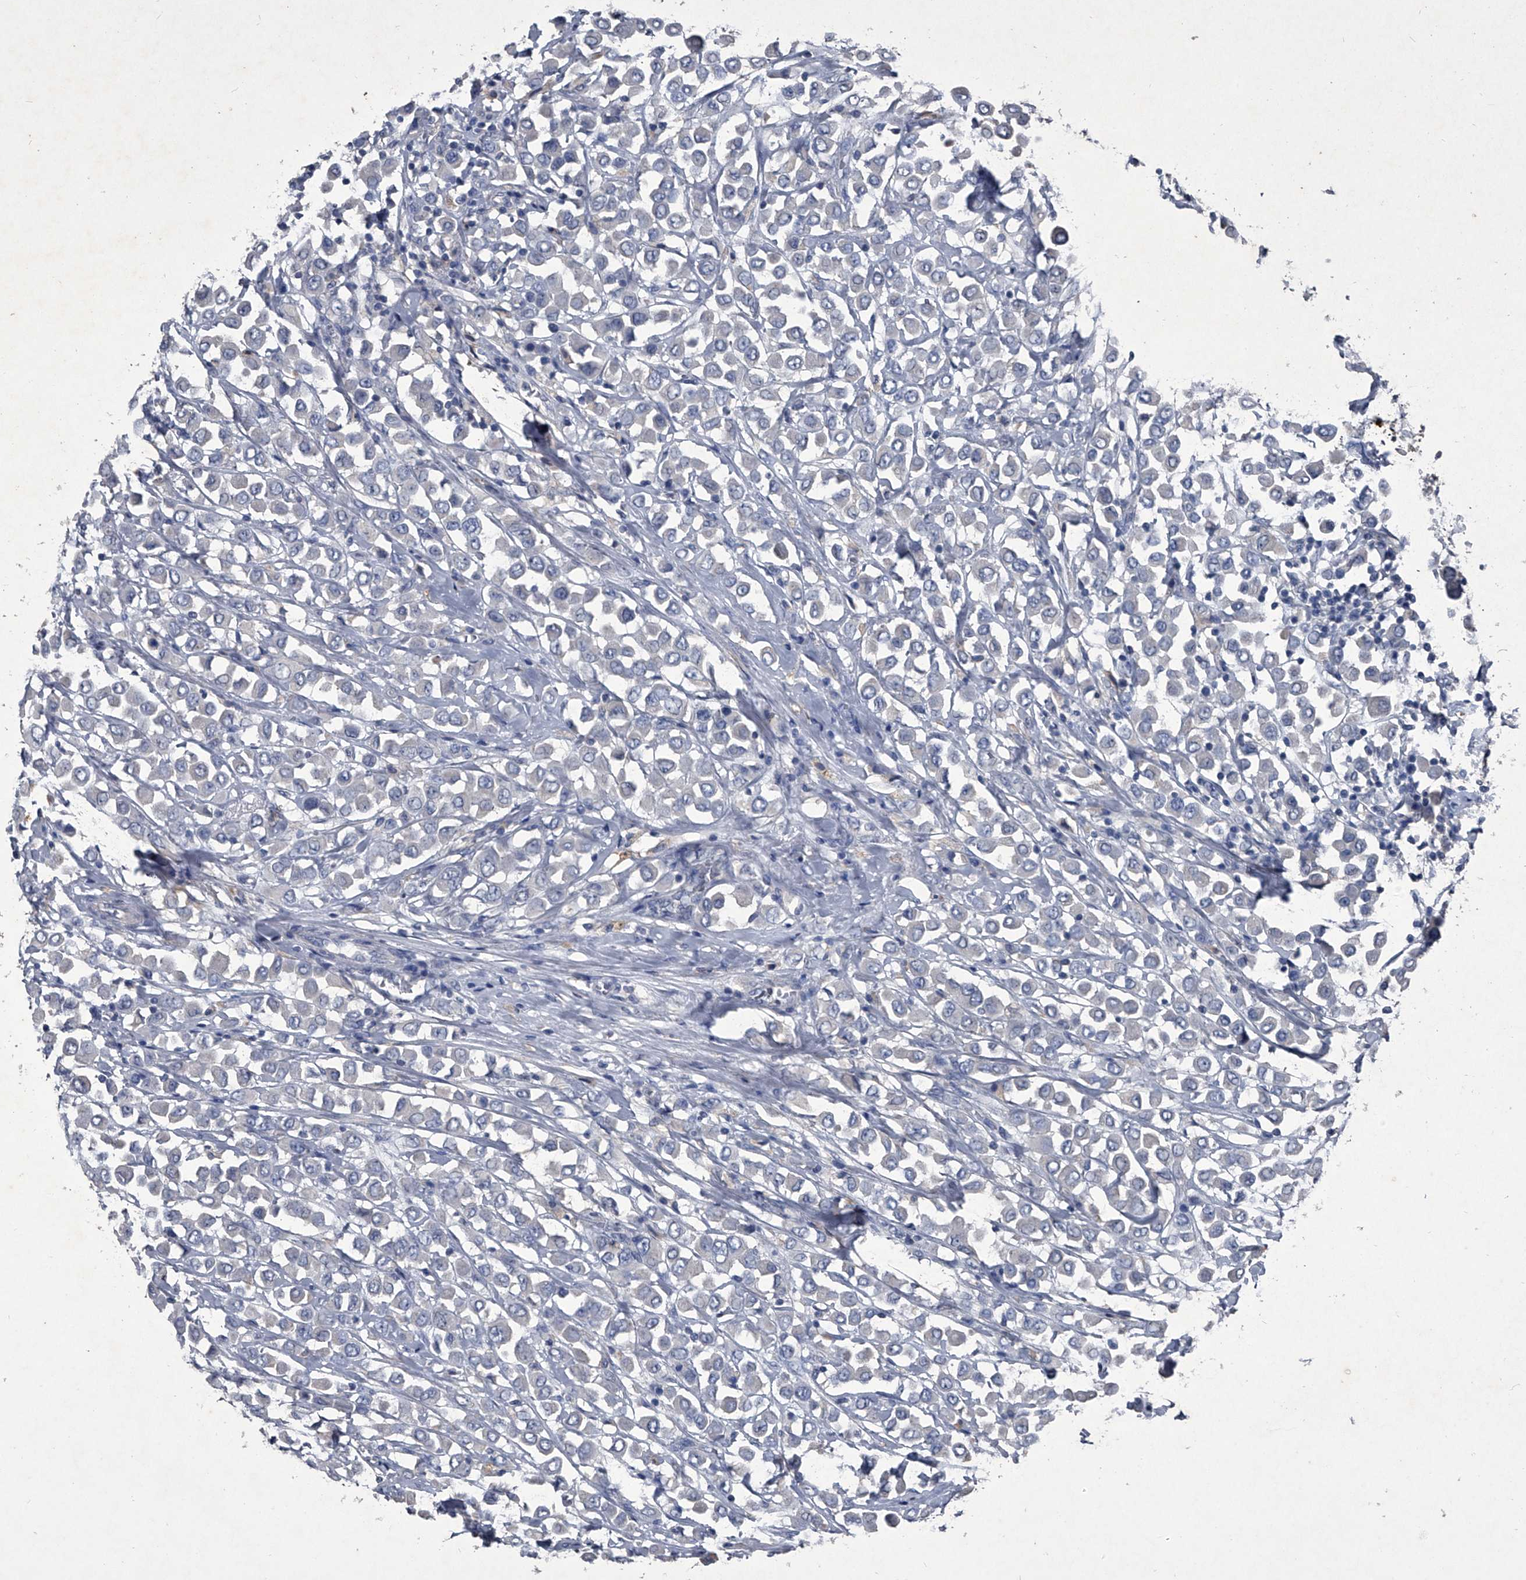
{"staining": {"intensity": "negative", "quantity": "none", "location": "none"}, "tissue": "breast cancer", "cell_type": "Tumor cells", "image_type": "cancer", "snomed": [{"axis": "morphology", "description": "Duct carcinoma"}, {"axis": "topography", "description": "Breast"}], "caption": "Breast cancer stained for a protein using immunohistochemistry exhibits no positivity tumor cells.", "gene": "MAPKAP1", "patient": {"sex": "female", "age": 61}}